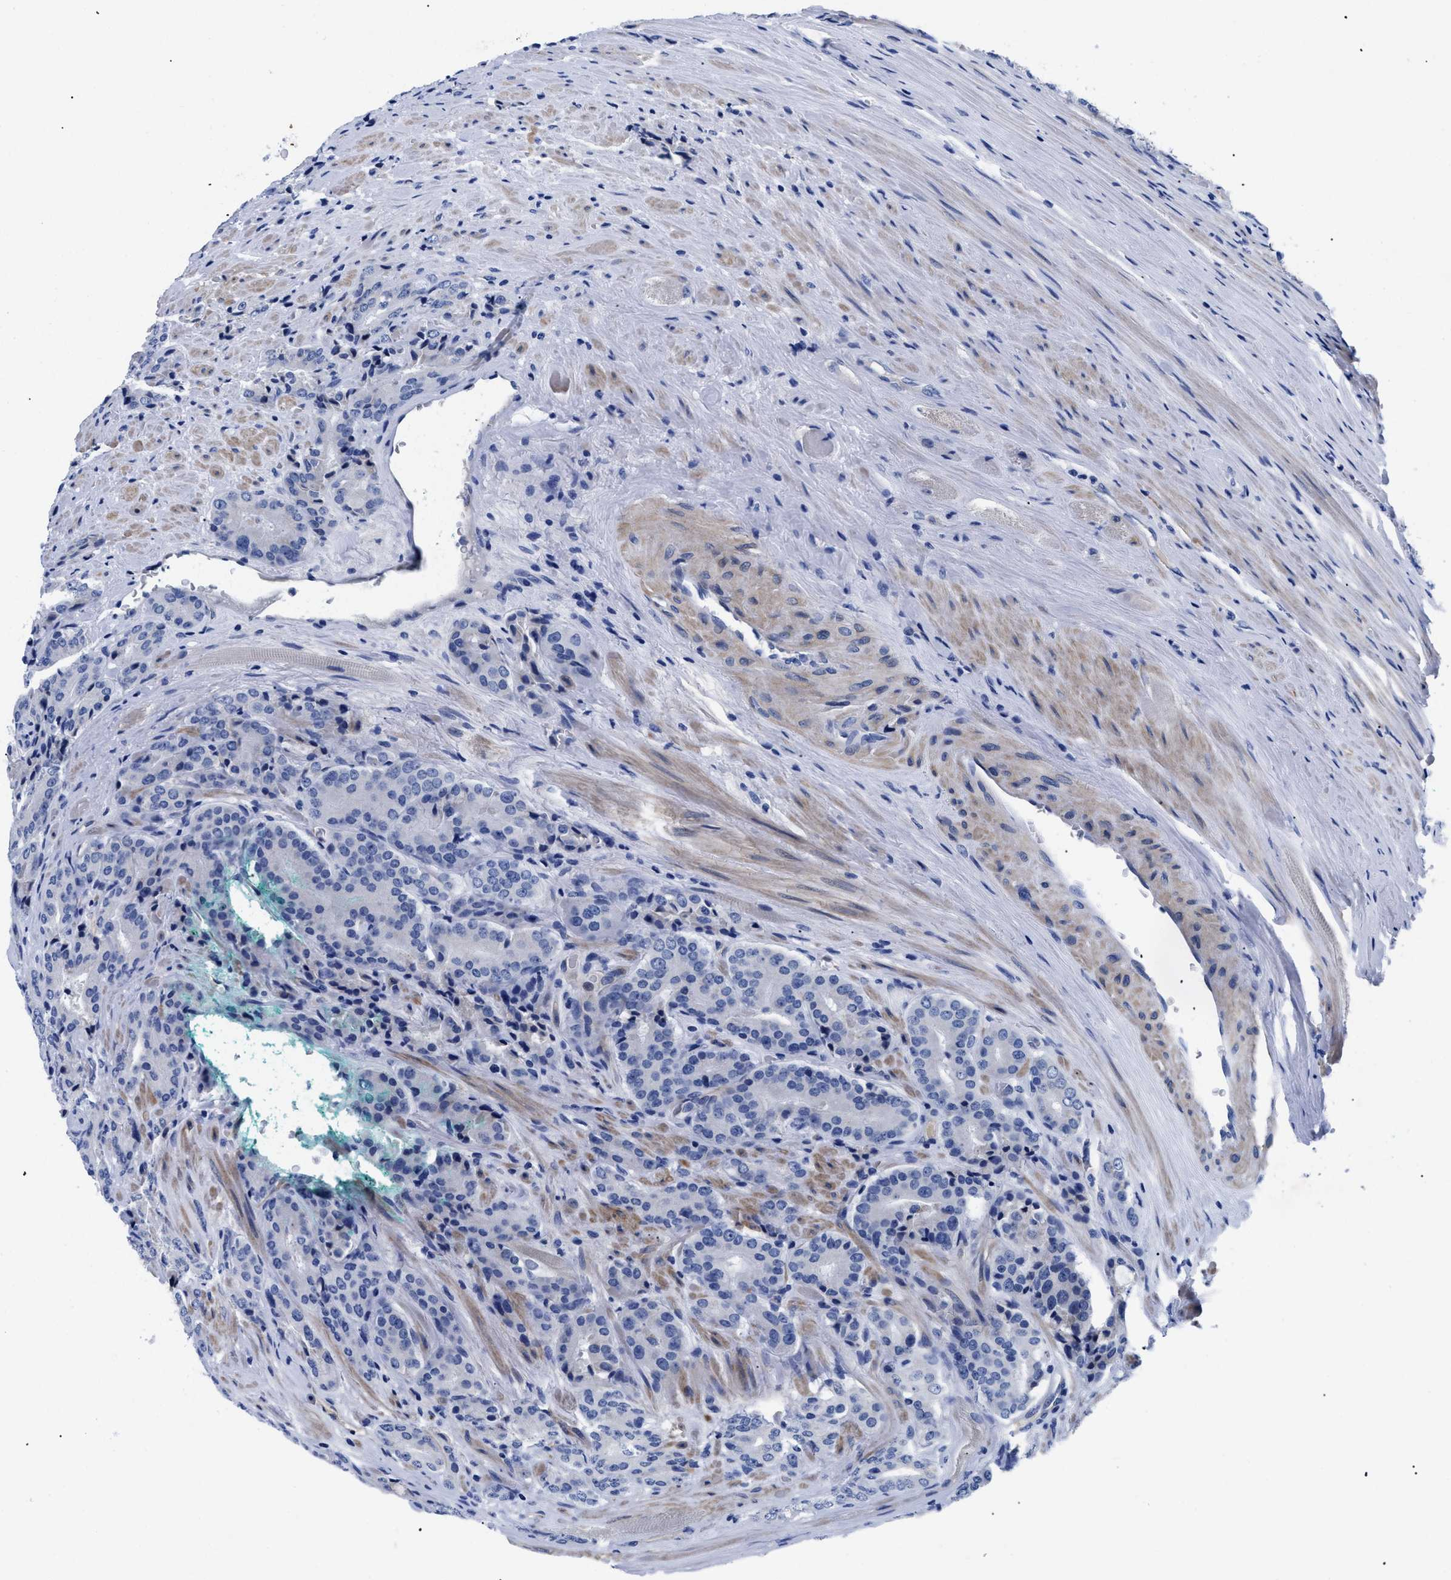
{"staining": {"intensity": "negative", "quantity": "none", "location": "none"}, "tissue": "prostate cancer", "cell_type": "Tumor cells", "image_type": "cancer", "snomed": [{"axis": "morphology", "description": "Adenocarcinoma, High grade"}, {"axis": "topography", "description": "Prostate"}], "caption": "A high-resolution photomicrograph shows IHC staining of prostate high-grade adenocarcinoma, which exhibits no significant positivity in tumor cells.", "gene": "TMEM68", "patient": {"sex": "male", "age": 71}}